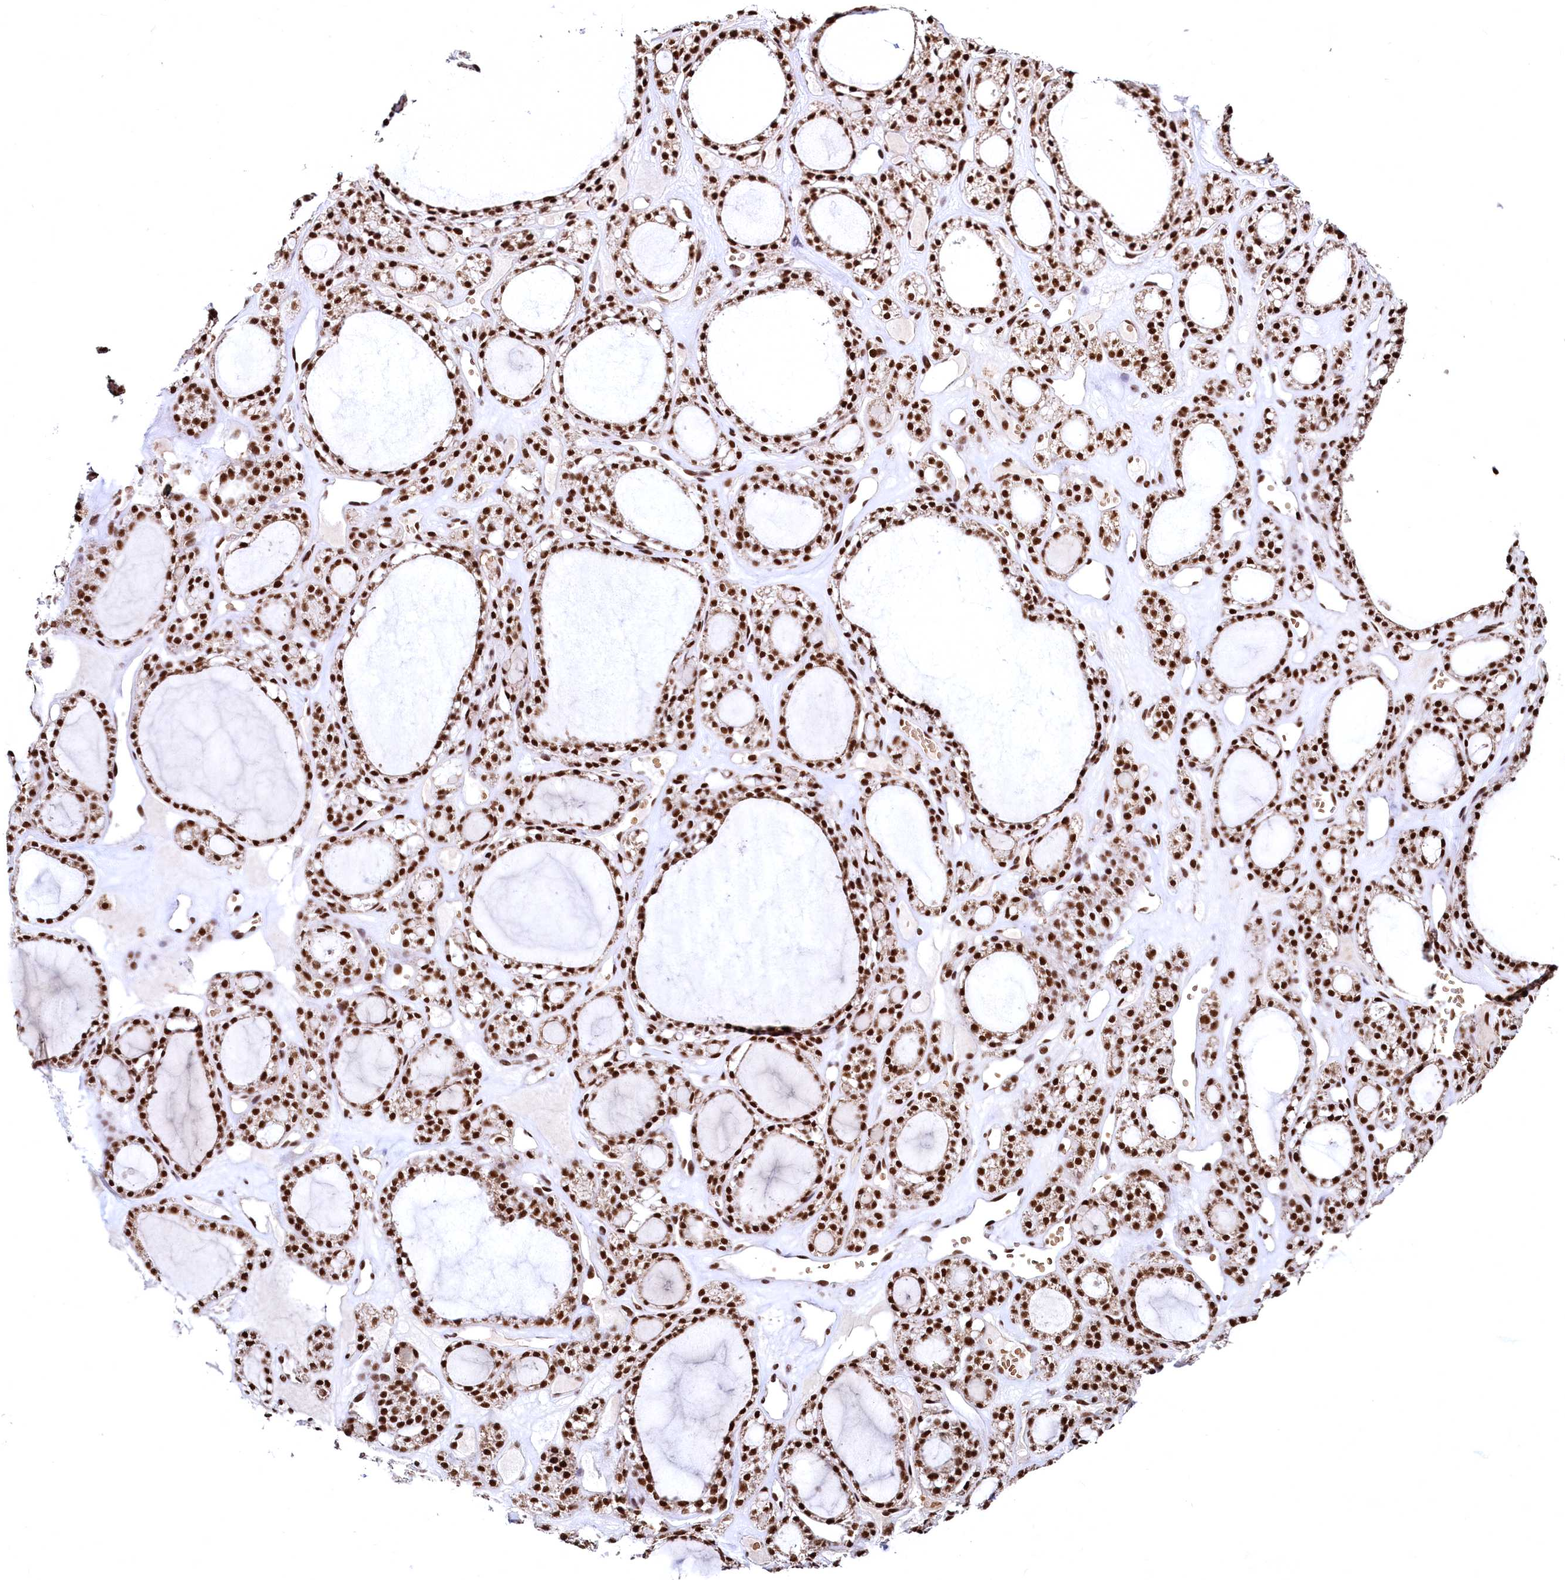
{"staining": {"intensity": "strong", "quantity": ">75%", "location": "nuclear"}, "tissue": "thyroid gland", "cell_type": "Glandular cells", "image_type": "normal", "snomed": [{"axis": "morphology", "description": "Normal tissue, NOS"}, {"axis": "topography", "description": "Thyroid gland"}], "caption": "Strong nuclear protein positivity is present in about >75% of glandular cells in thyroid gland.", "gene": "RSRC2", "patient": {"sex": "female", "age": 28}}